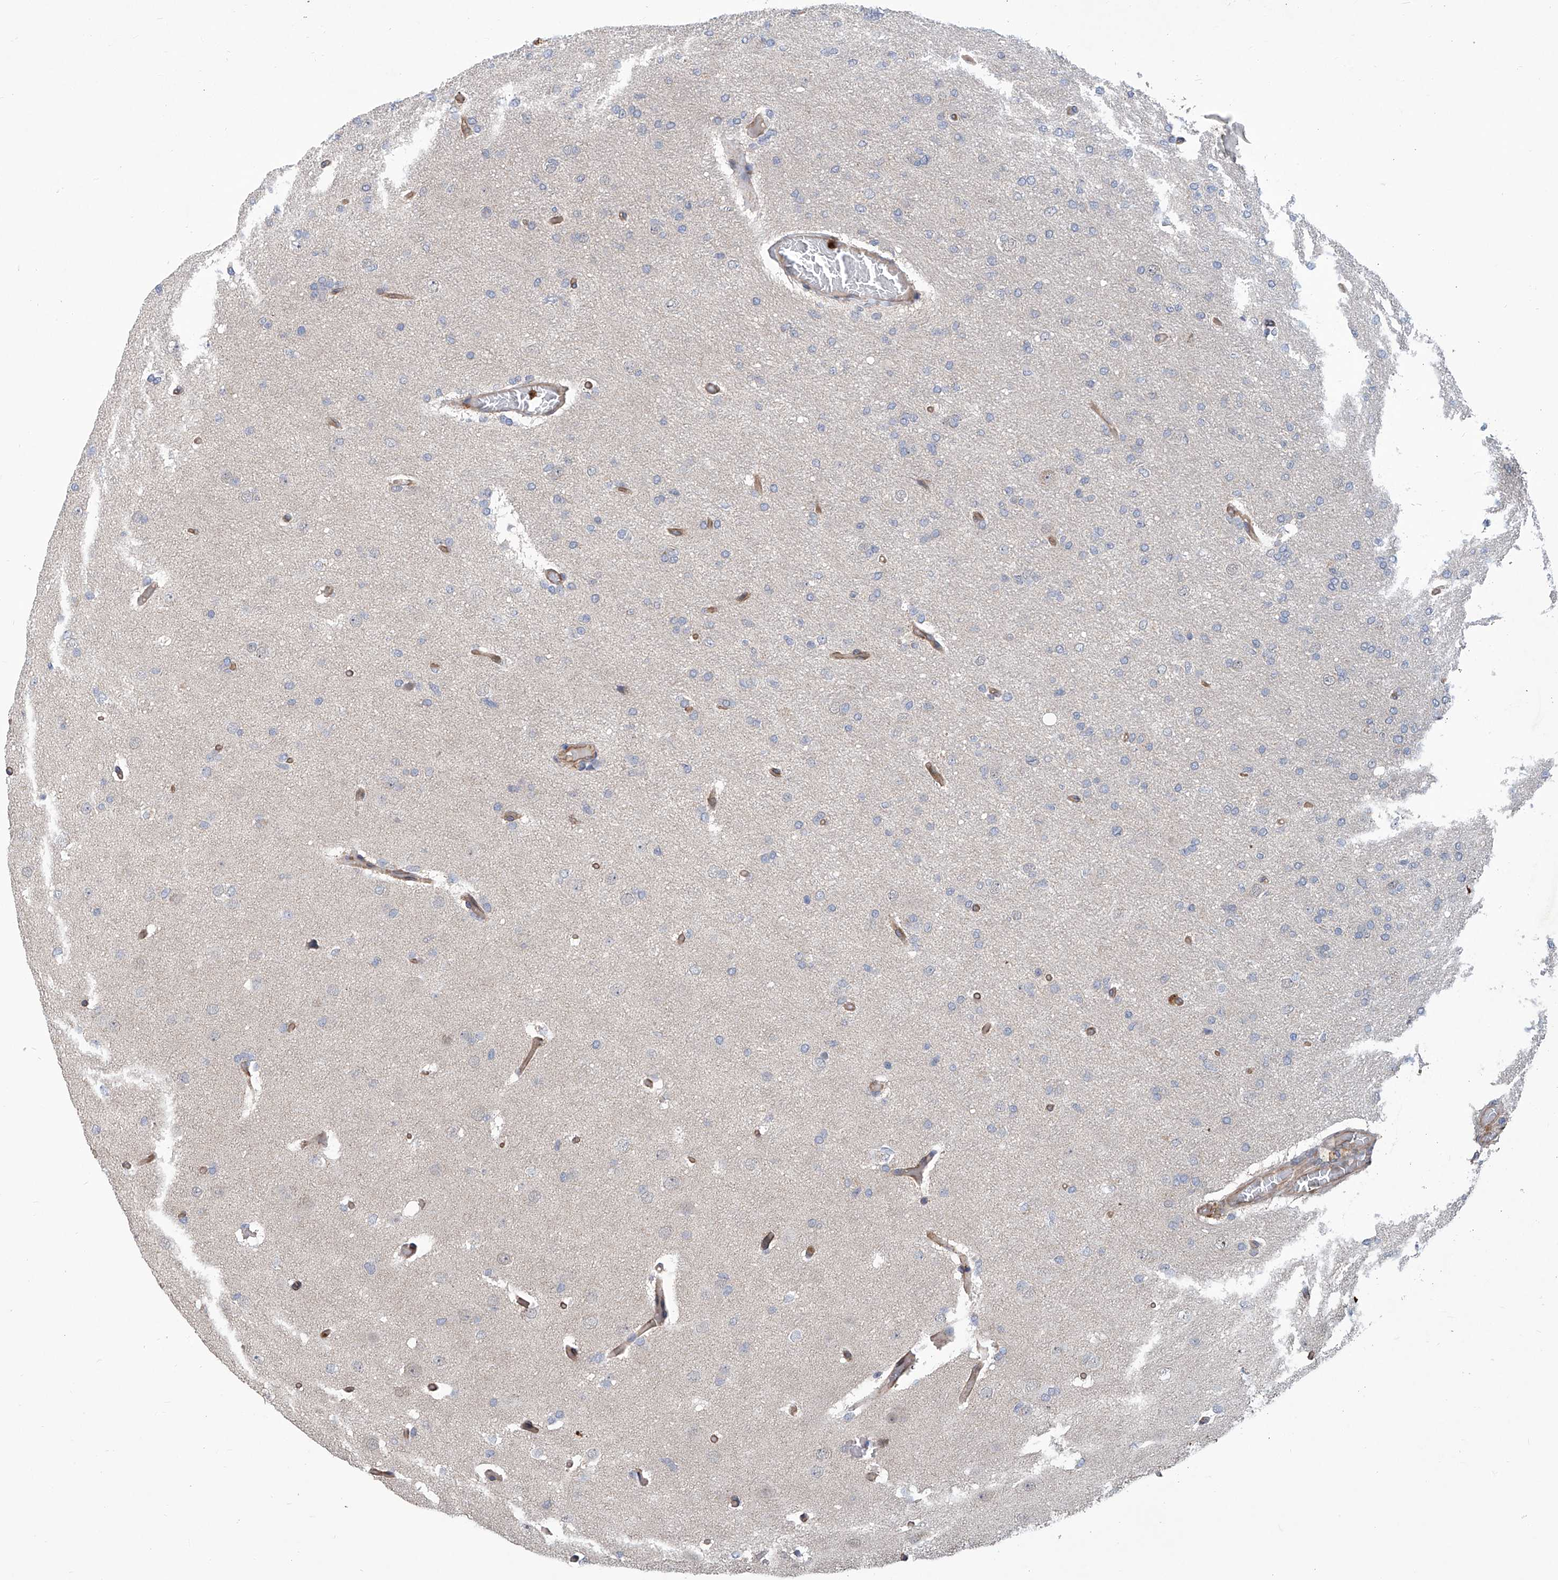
{"staining": {"intensity": "negative", "quantity": "none", "location": "none"}, "tissue": "glioma", "cell_type": "Tumor cells", "image_type": "cancer", "snomed": [{"axis": "morphology", "description": "Glioma, malignant, High grade"}, {"axis": "topography", "description": "Cerebral cortex"}], "caption": "IHC histopathology image of glioma stained for a protein (brown), which displays no staining in tumor cells.", "gene": "EIF2D", "patient": {"sex": "female", "age": 36}}